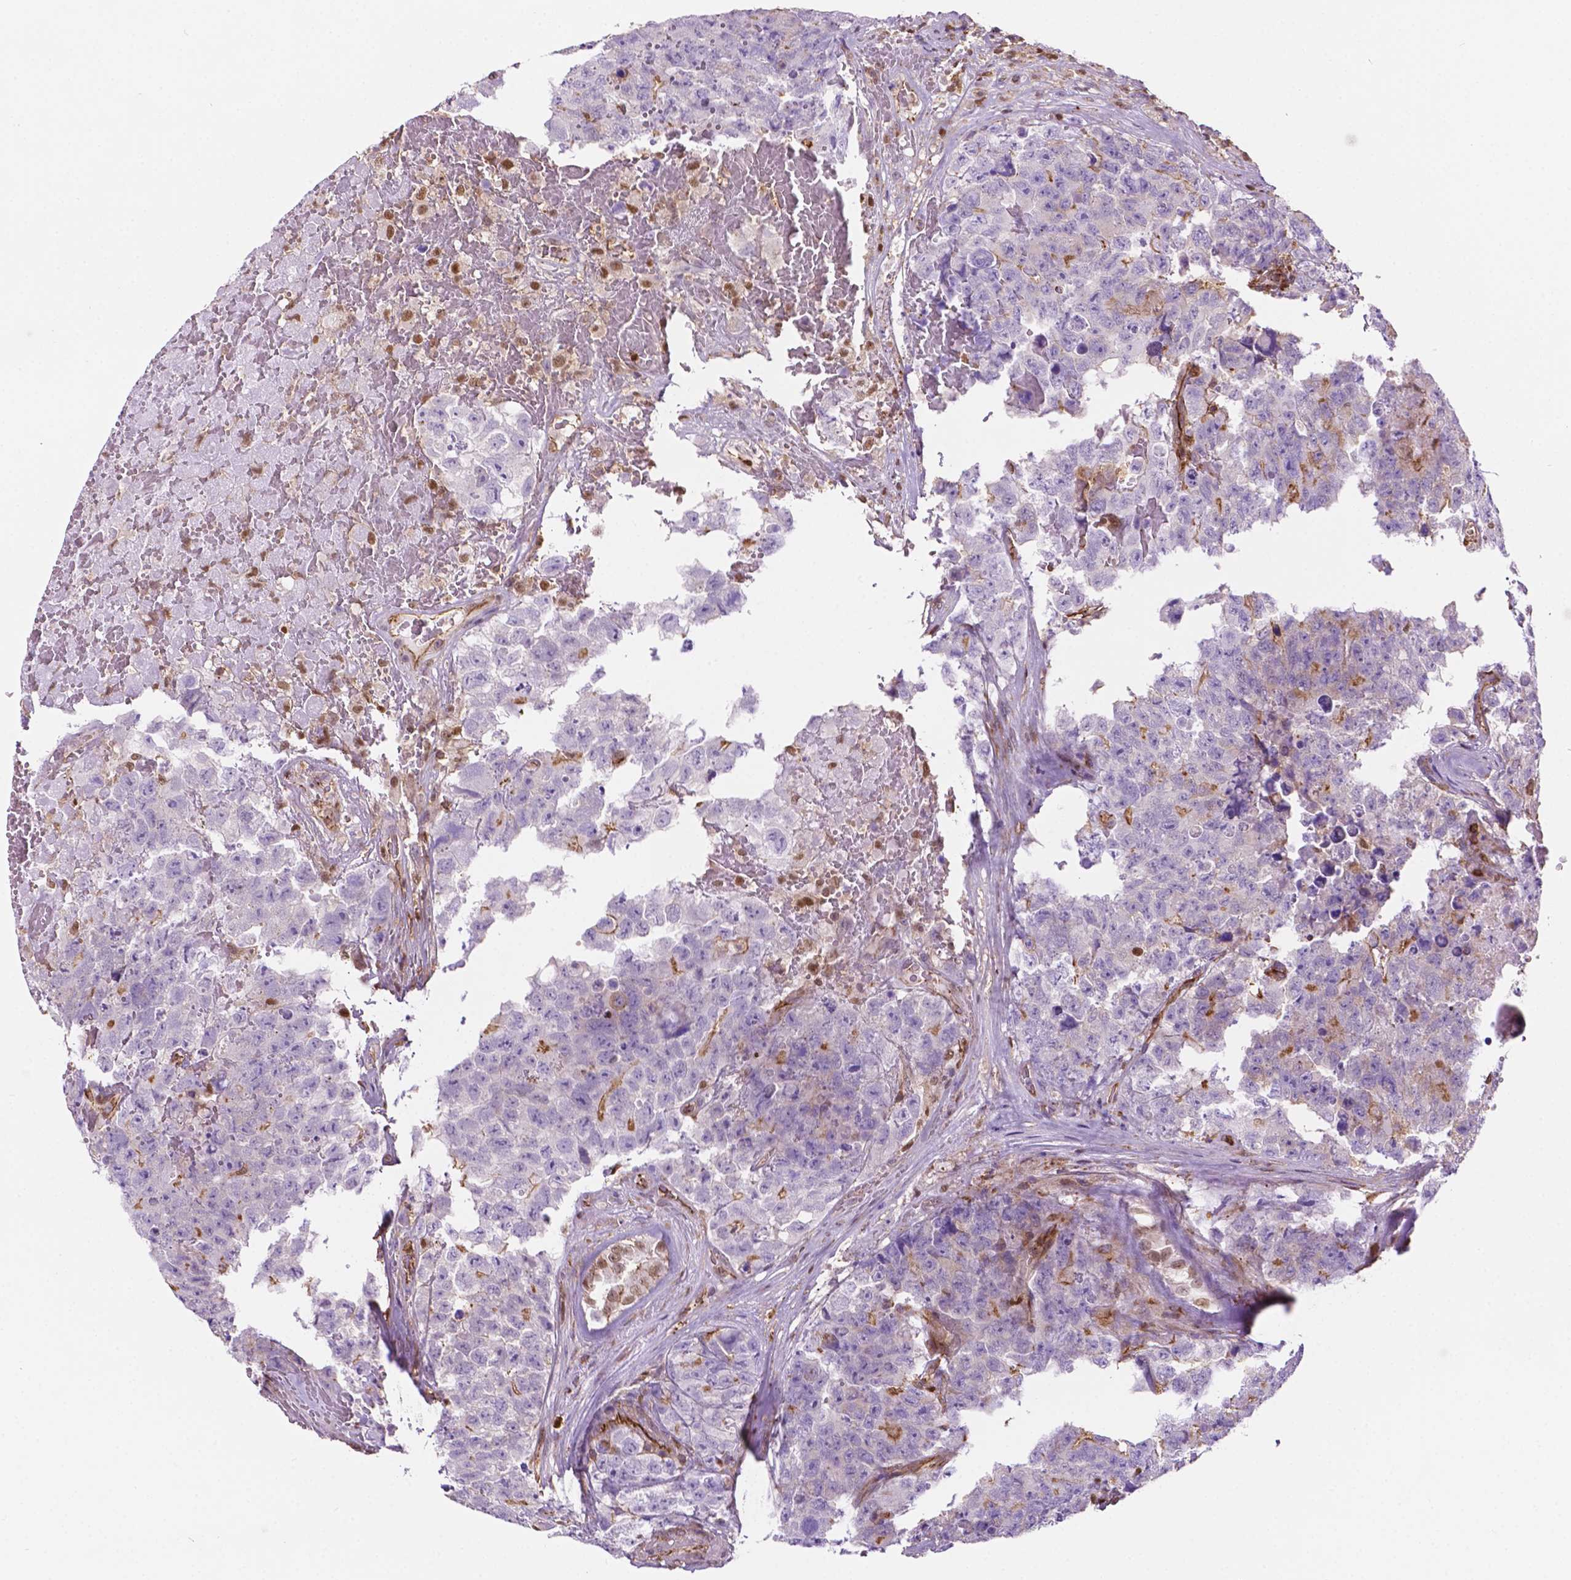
{"staining": {"intensity": "negative", "quantity": "none", "location": "none"}, "tissue": "testis cancer", "cell_type": "Tumor cells", "image_type": "cancer", "snomed": [{"axis": "morphology", "description": "Carcinoma, Embryonal, NOS"}, {"axis": "topography", "description": "Testis"}], "caption": "Tumor cells show no significant positivity in testis cancer. (DAB immunohistochemistry (IHC), high magnification).", "gene": "DCN", "patient": {"sex": "male", "age": 18}}